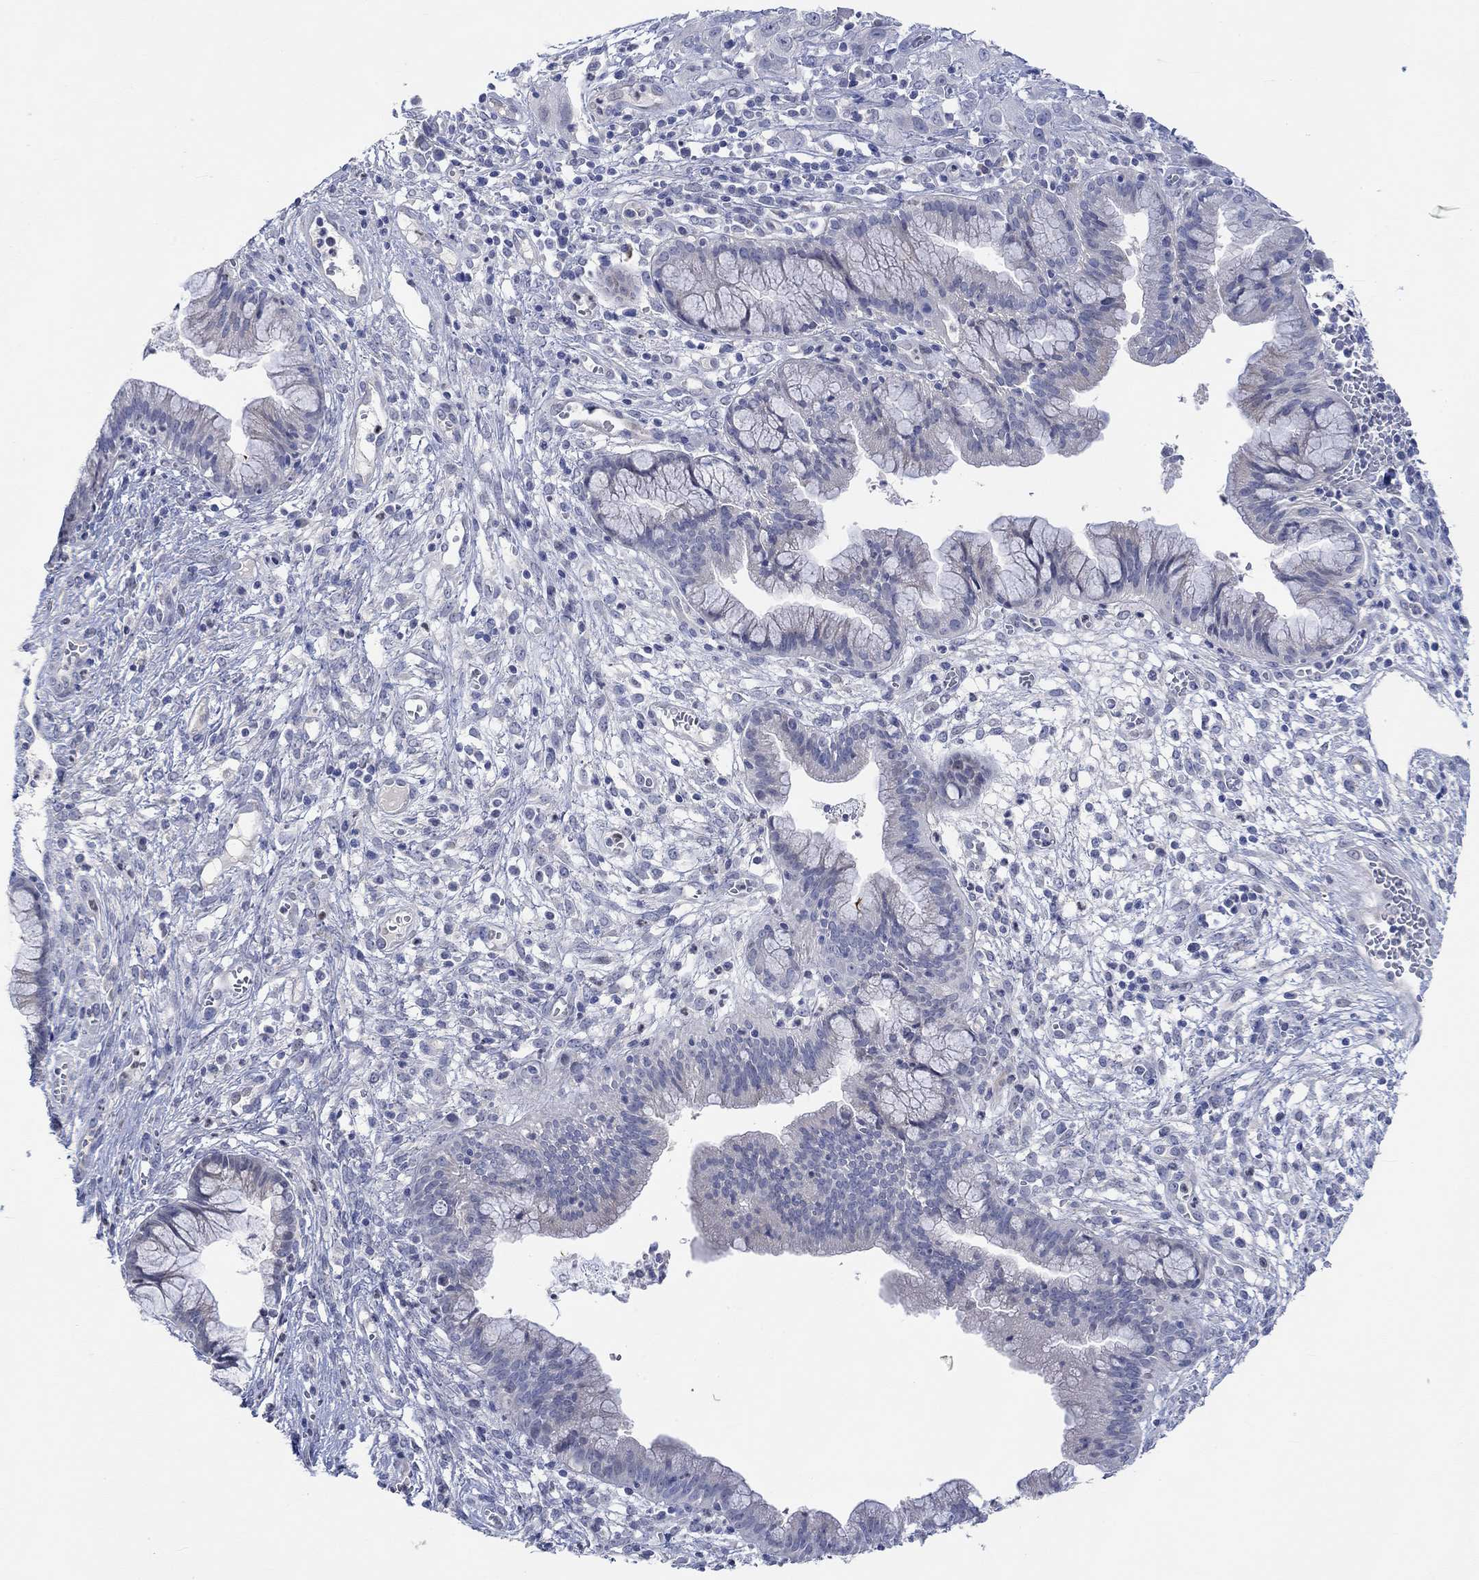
{"staining": {"intensity": "negative", "quantity": "none", "location": "none"}, "tissue": "cervical cancer", "cell_type": "Tumor cells", "image_type": "cancer", "snomed": [{"axis": "morphology", "description": "Squamous cell carcinoma, NOS"}, {"axis": "topography", "description": "Cervix"}], "caption": "A photomicrograph of human cervical squamous cell carcinoma is negative for staining in tumor cells.", "gene": "DLK1", "patient": {"sex": "female", "age": 32}}